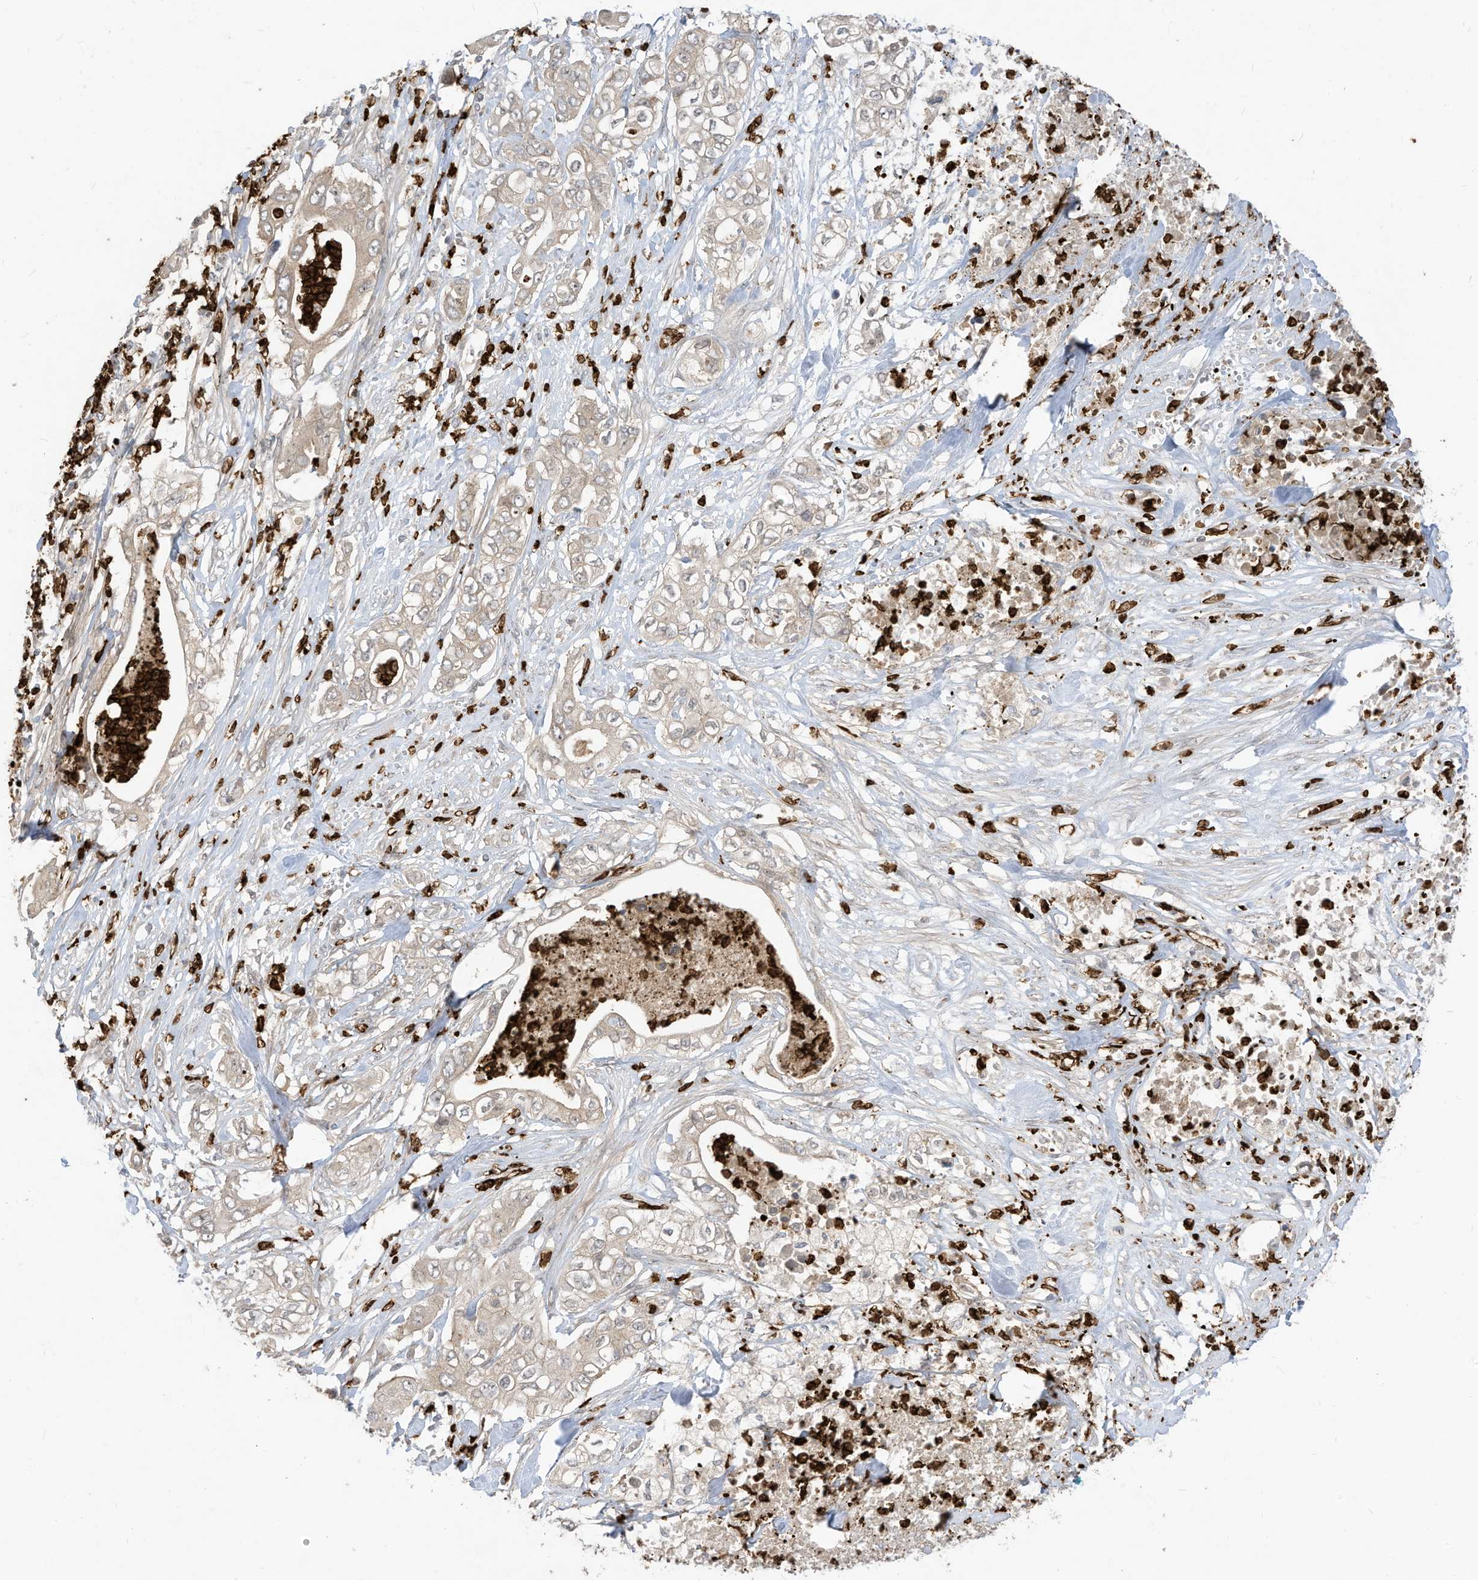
{"staining": {"intensity": "negative", "quantity": "none", "location": "none"}, "tissue": "pancreatic cancer", "cell_type": "Tumor cells", "image_type": "cancer", "snomed": [{"axis": "morphology", "description": "Adenocarcinoma, NOS"}, {"axis": "topography", "description": "Pancreas"}], "caption": "A high-resolution image shows IHC staining of pancreatic adenocarcinoma, which exhibits no significant positivity in tumor cells.", "gene": "CNKSR1", "patient": {"sex": "female", "age": 78}}